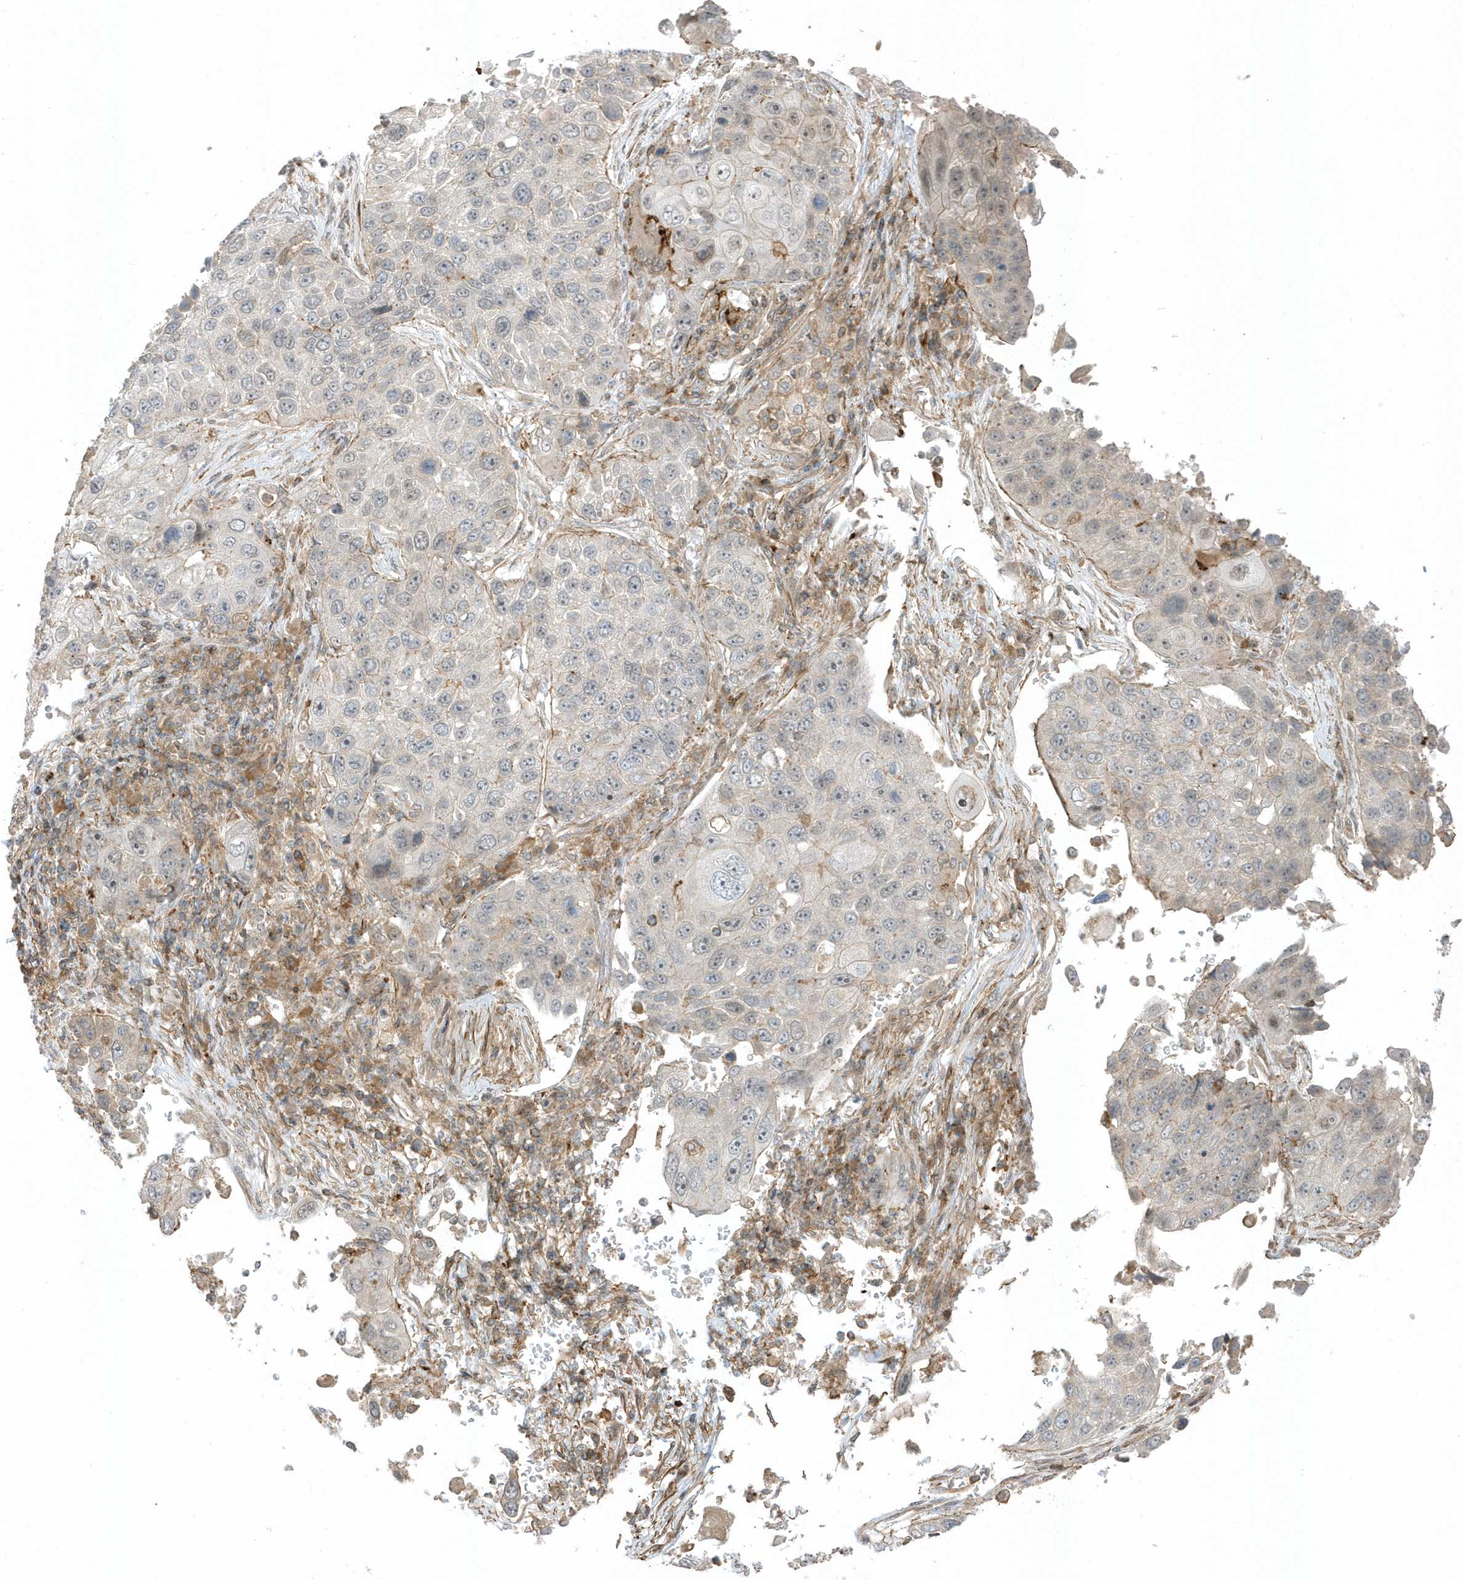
{"staining": {"intensity": "negative", "quantity": "none", "location": "none"}, "tissue": "lung cancer", "cell_type": "Tumor cells", "image_type": "cancer", "snomed": [{"axis": "morphology", "description": "Squamous cell carcinoma, NOS"}, {"axis": "topography", "description": "Lung"}], "caption": "IHC micrograph of neoplastic tissue: human lung squamous cell carcinoma stained with DAB (3,3'-diaminobenzidine) reveals no significant protein positivity in tumor cells.", "gene": "ZBTB8A", "patient": {"sex": "male", "age": 61}}